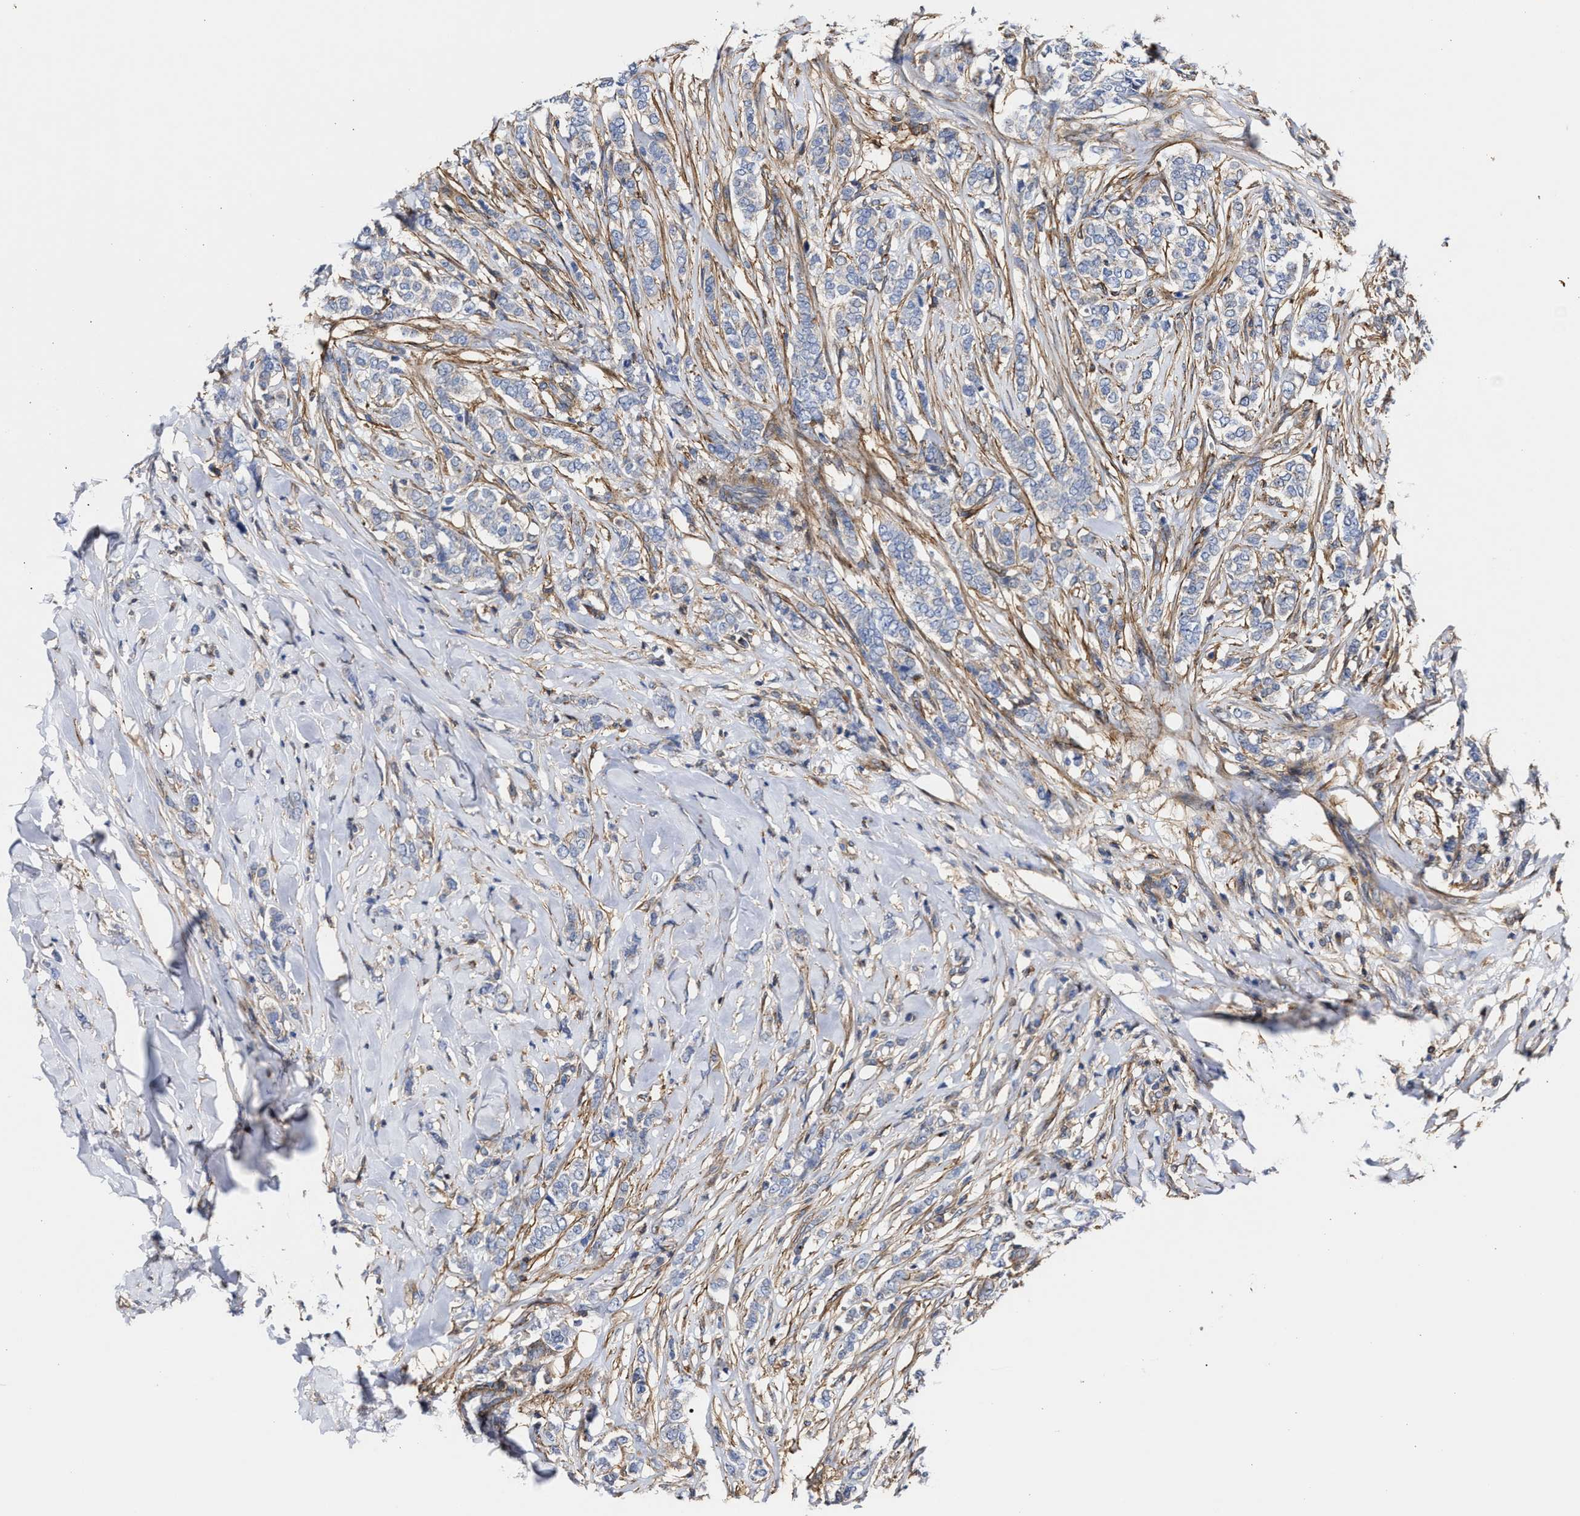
{"staining": {"intensity": "negative", "quantity": "none", "location": "none"}, "tissue": "breast cancer", "cell_type": "Tumor cells", "image_type": "cancer", "snomed": [{"axis": "morphology", "description": "Lobular carcinoma"}, {"axis": "topography", "description": "Skin"}, {"axis": "topography", "description": "Breast"}], "caption": "There is no significant expression in tumor cells of breast lobular carcinoma. The staining is performed using DAB (3,3'-diaminobenzidine) brown chromogen with nuclei counter-stained in using hematoxylin.", "gene": "HS3ST5", "patient": {"sex": "female", "age": 46}}